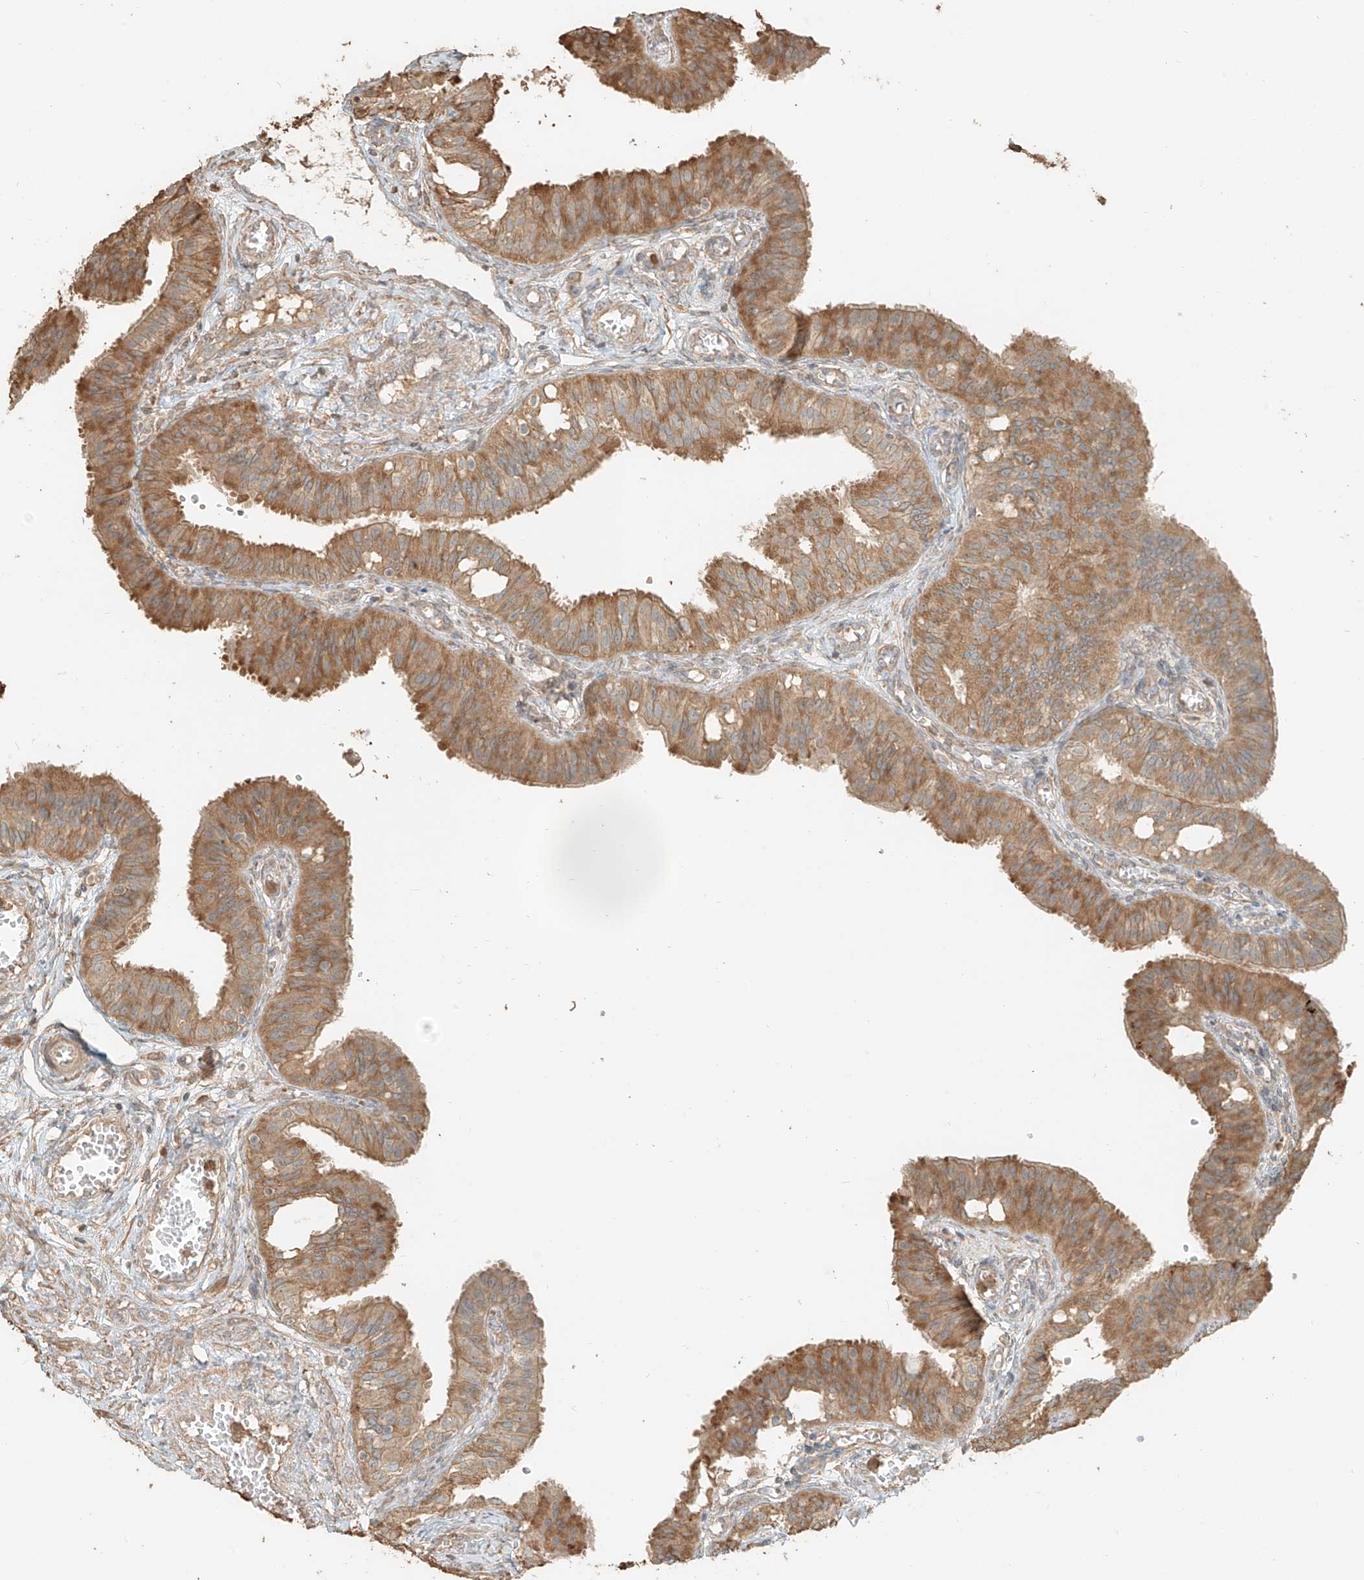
{"staining": {"intensity": "moderate", "quantity": ">75%", "location": "cytoplasmic/membranous"}, "tissue": "fallopian tube", "cell_type": "Glandular cells", "image_type": "normal", "snomed": [{"axis": "morphology", "description": "Normal tissue, NOS"}, {"axis": "topography", "description": "Fallopian tube"}, {"axis": "topography", "description": "Ovary"}], "caption": "Immunohistochemical staining of unremarkable fallopian tube displays >75% levels of moderate cytoplasmic/membranous protein expression in approximately >75% of glandular cells. The staining was performed using DAB to visualize the protein expression in brown, while the nuclei were stained in blue with hematoxylin (Magnification: 20x).", "gene": "RFTN2", "patient": {"sex": "female", "age": 42}}